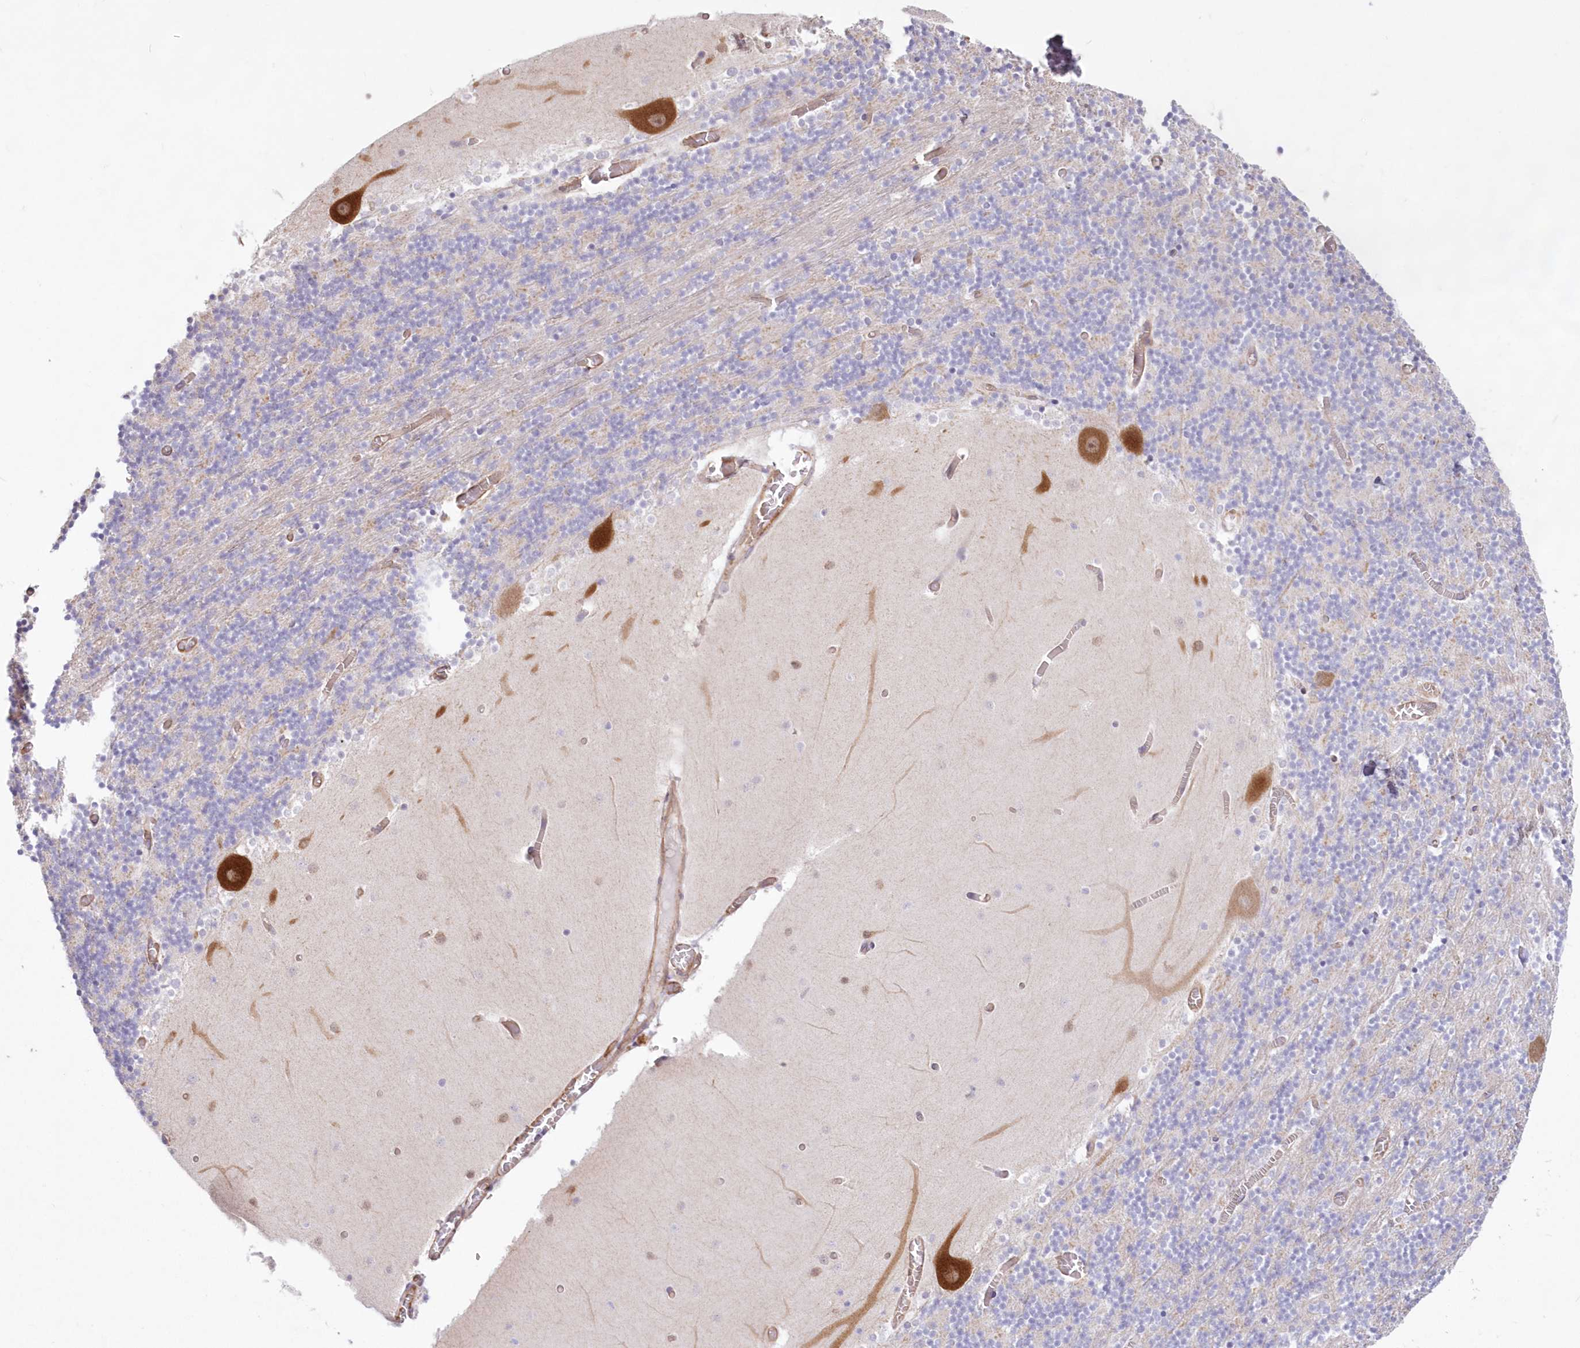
{"staining": {"intensity": "moderate", "quantity": "25%-75%", "location": "cytoplasmic/membranous"}, "tissue": "cerebellum", "cell_type": "Cells in granular layer", "image_type": "normal", "snomed": [{"axis": "morphology", "description": "Normal tissue, NOS"}, {"axis": "topography", "description": "Cerebellum"}], "caption": "Immunohistochemical staining of benign cerebellum displays medium levels of moderate cytoplasmic/membranous expression in approximately 25%-75% of cells in granular layer.", "gene": "RAB11FIP5", "patient": {"sex": "female", "age": 28}}